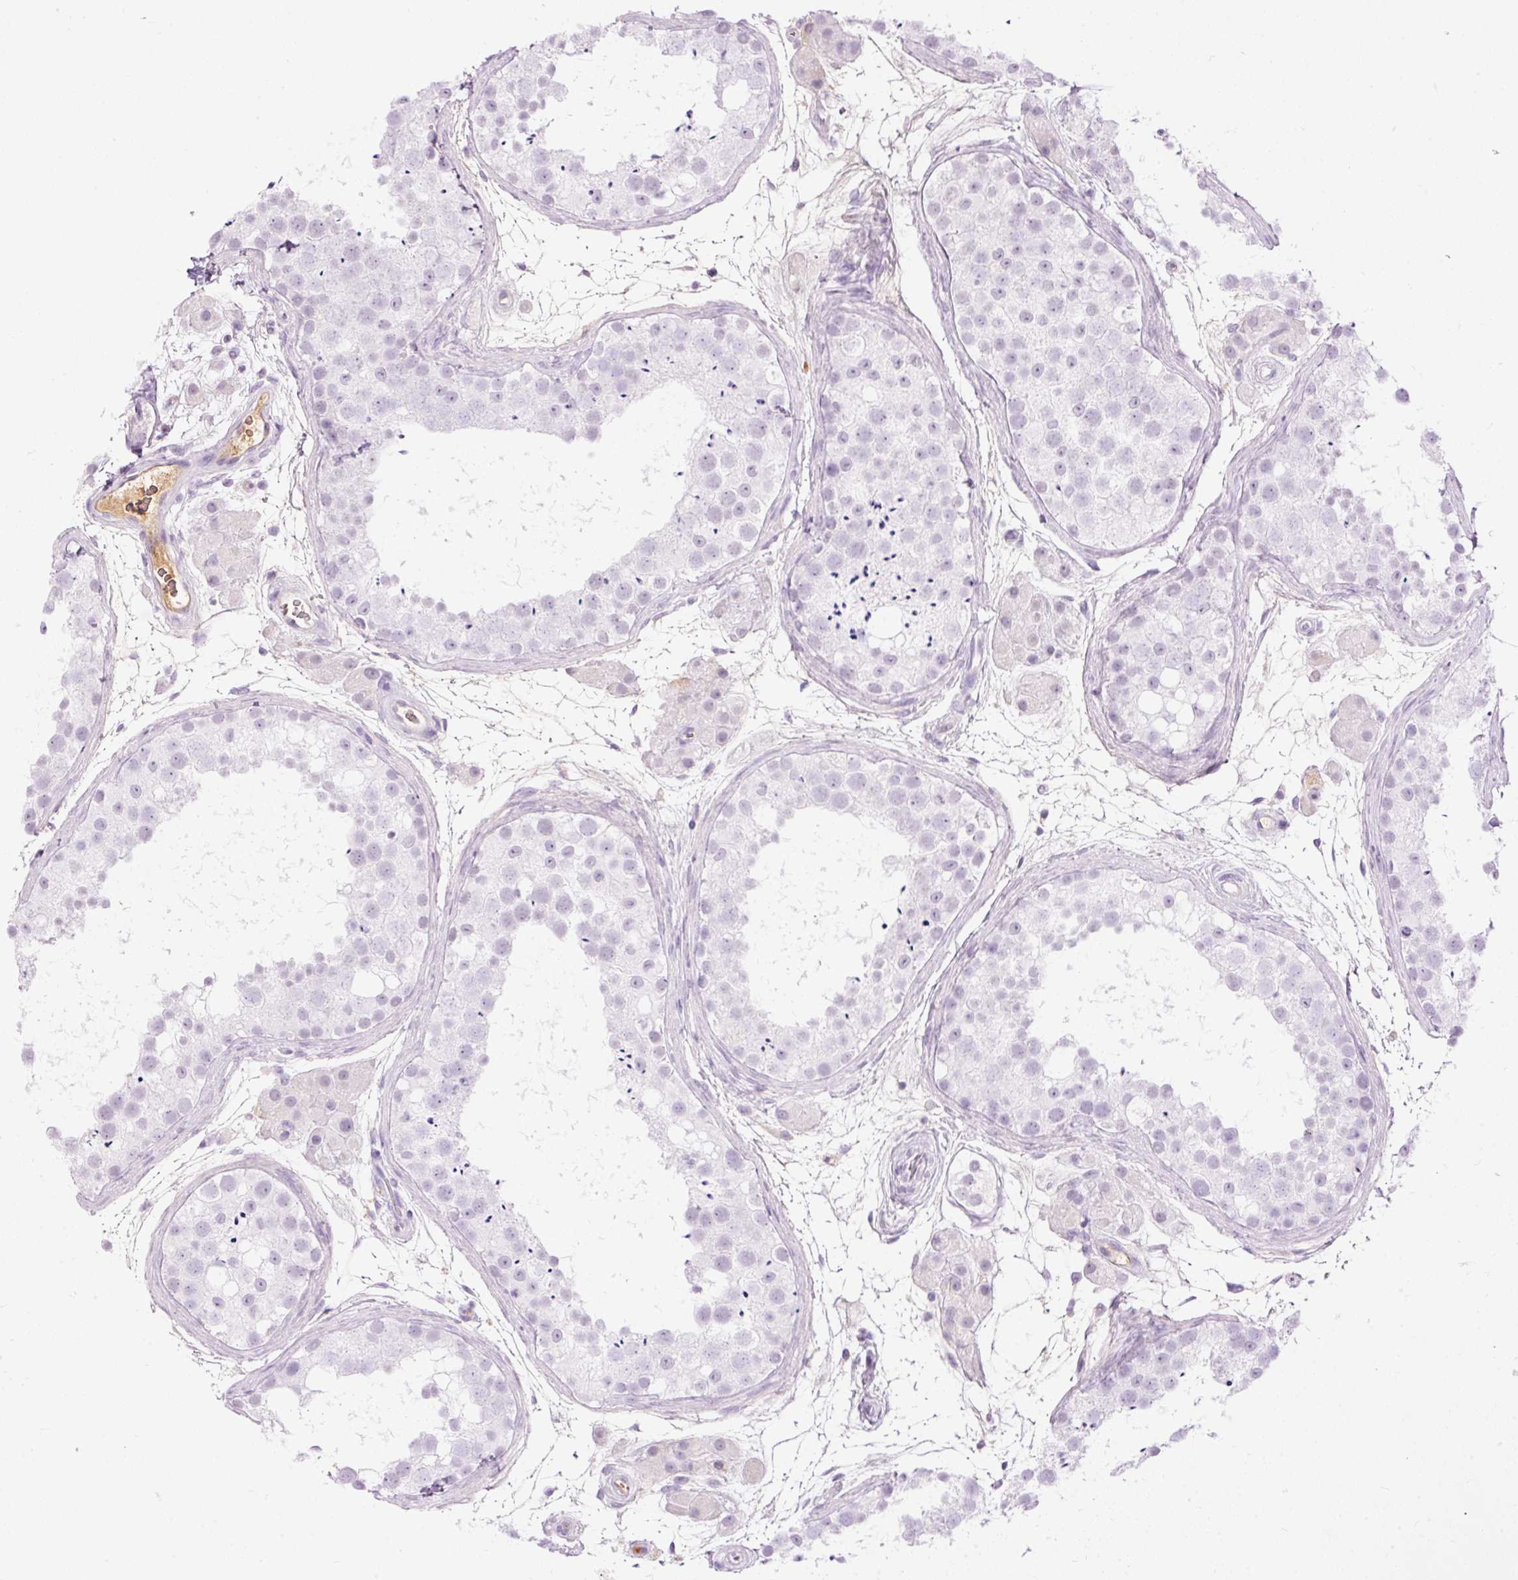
{"staining": {"intensity": "negative", "quantity": "none", "location": "none"}, "tissue": "testis", "cell_type": "Cells in seminiferous ducts", "image_type": "normal", "snomed": [{"axis": "morphology", "description": "Normal tissue, NOS"}, {"axis": "topography", "description": "Testis"}], "caption": "This photomicrograph is of unremarkable testis stained with immunohistochemistry (IHC) to label a protein in brown with the nuclei are counter-stained blue. There is no staining in cells in seminiferous ducts. (Stains: DAB (3,3'-diaminobenzidine) immunohistochemistry with hematoxylin counter stain, Microscopy: brightfield microscopy at high magnification).", "gene": "PRPF38B", "patient": {"sex": "male", "age": 41}}